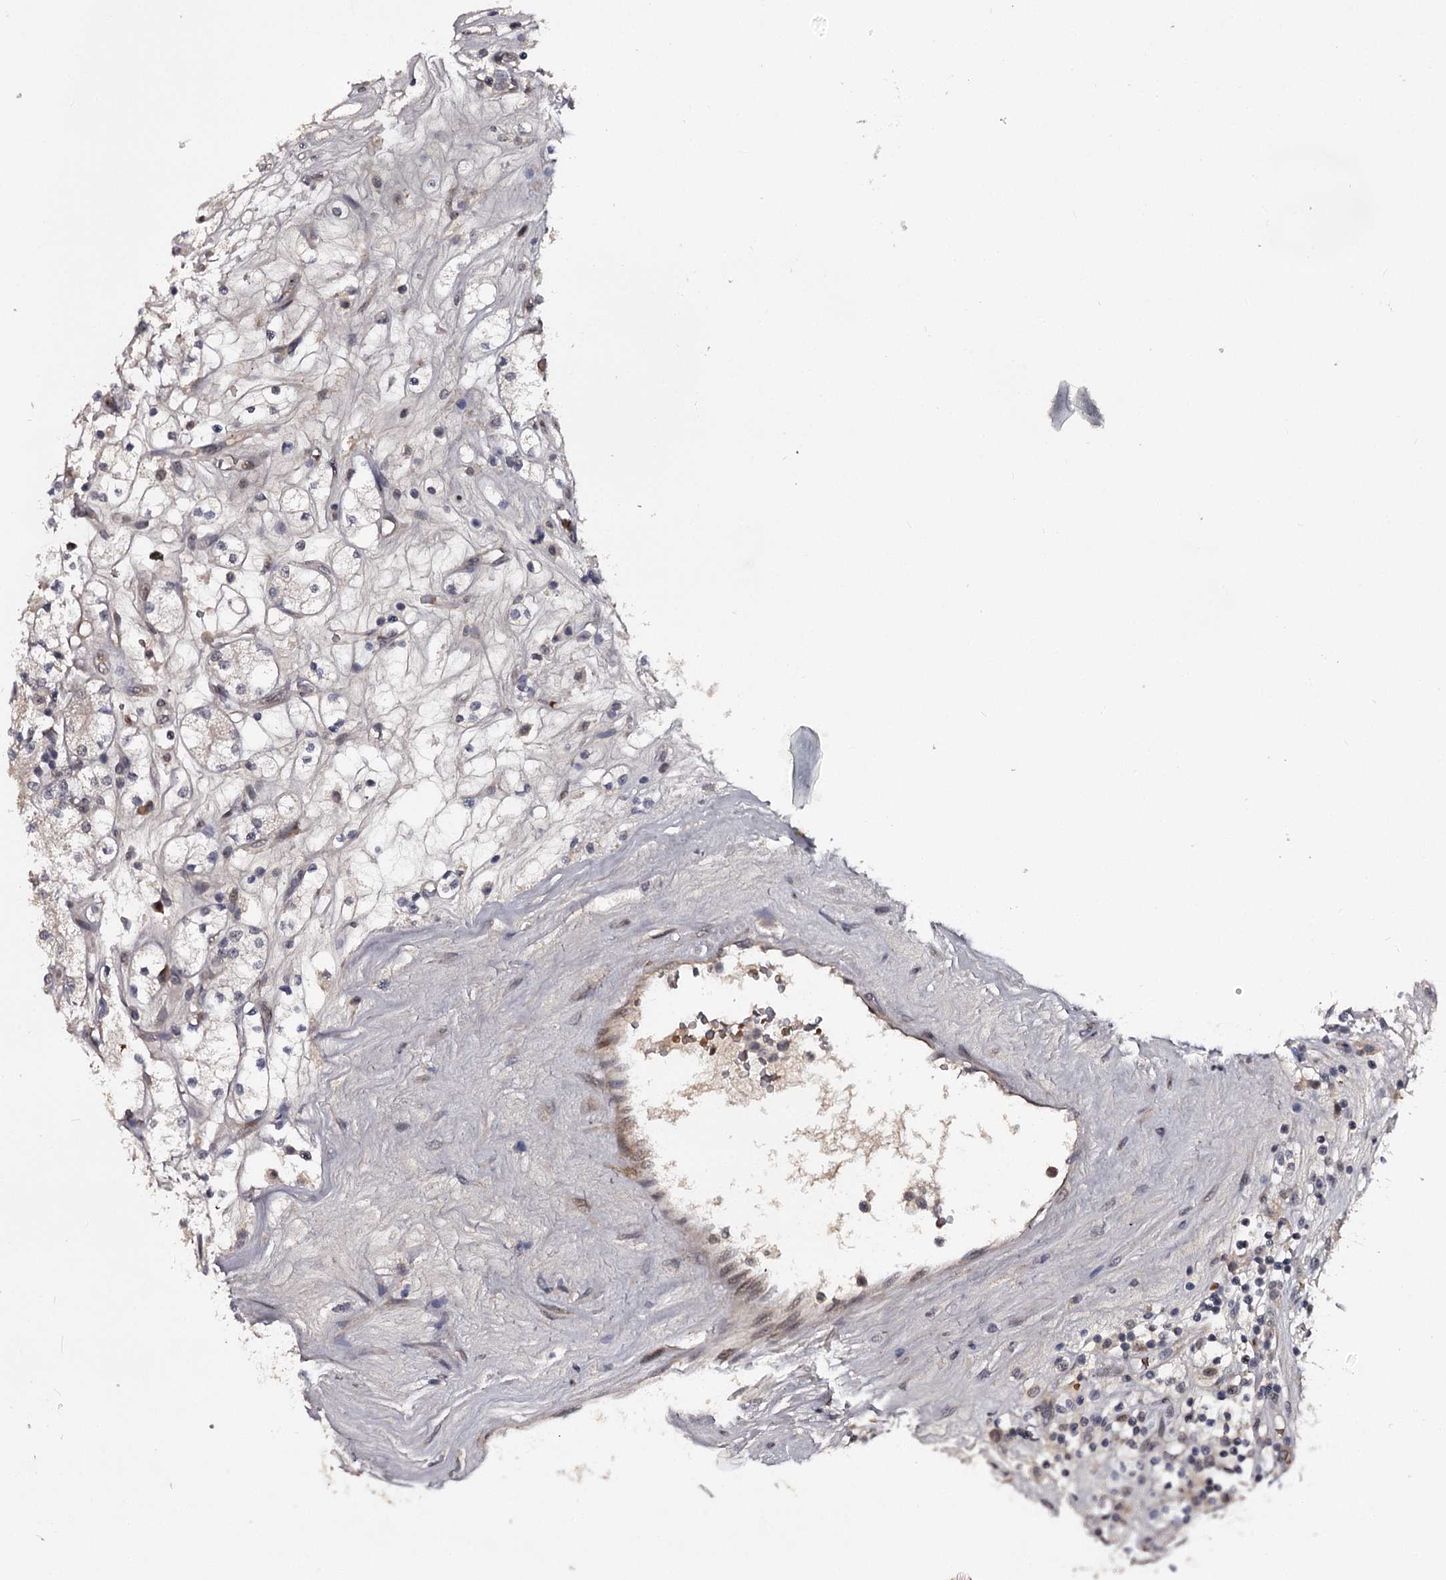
{"staining": {"intensity": "negative", "quantity": "none", "location": "none"}, "tissue": "renal cancer", "cell_type": "Tumor cells", "image_type": "cancer", "snomed": [{"axis": "morphology", "description": "Adenocarcinoma, NOS"}, {"axis": "topography", "description": "Kidney"}], "caption": "Immunohistochemistry of renal adenocarcinoma exhibits no expression in tumor cells. Nuclei are stained in blue.", "gene": "RNF44", "patient": {"sex": "male", "age": 77}}